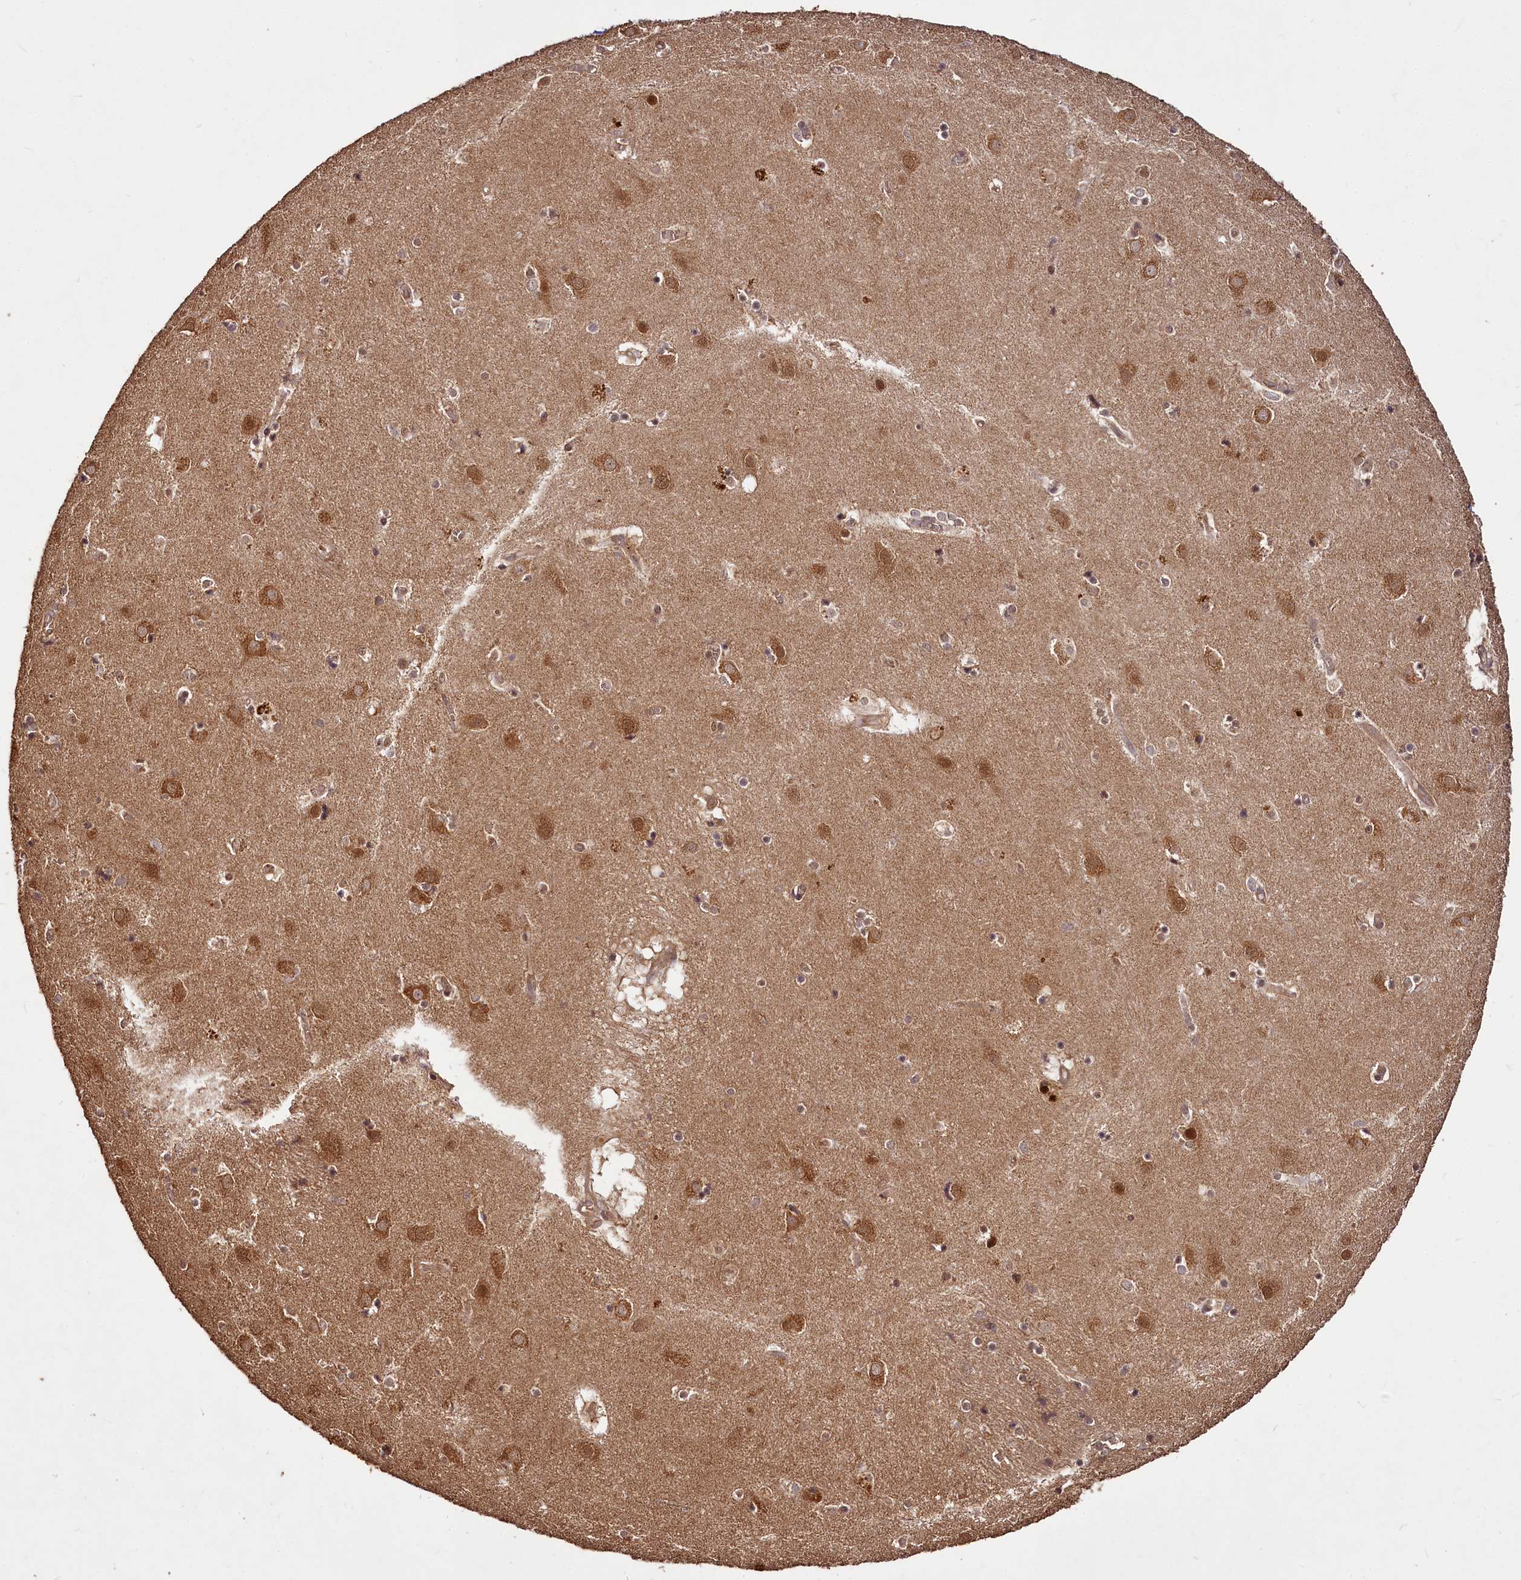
{"staining": {"intensity": "moderate", "quantity": ">75%", "location": "cytoplasmic/membranous,nuclear"}, "tissue": "caudate", "cell_type": "Glial cells", "image_type": "normal", "snomed": [{"axis": "morphology", "description": "Normal tissue, NOS"}, {"axis": "topography", "description": "Lateral ventricle wall"}], "caption": "Protein expression analysis of unremarkable human caudate reveals moderate cytoplasmic/membranous,nuclear staining in about >75% of glial cells. (Brightfield microscopy of DAB IHC at high magnification).", "gene": "VPS51", "patient": {"sex": "male", "age": 70}}